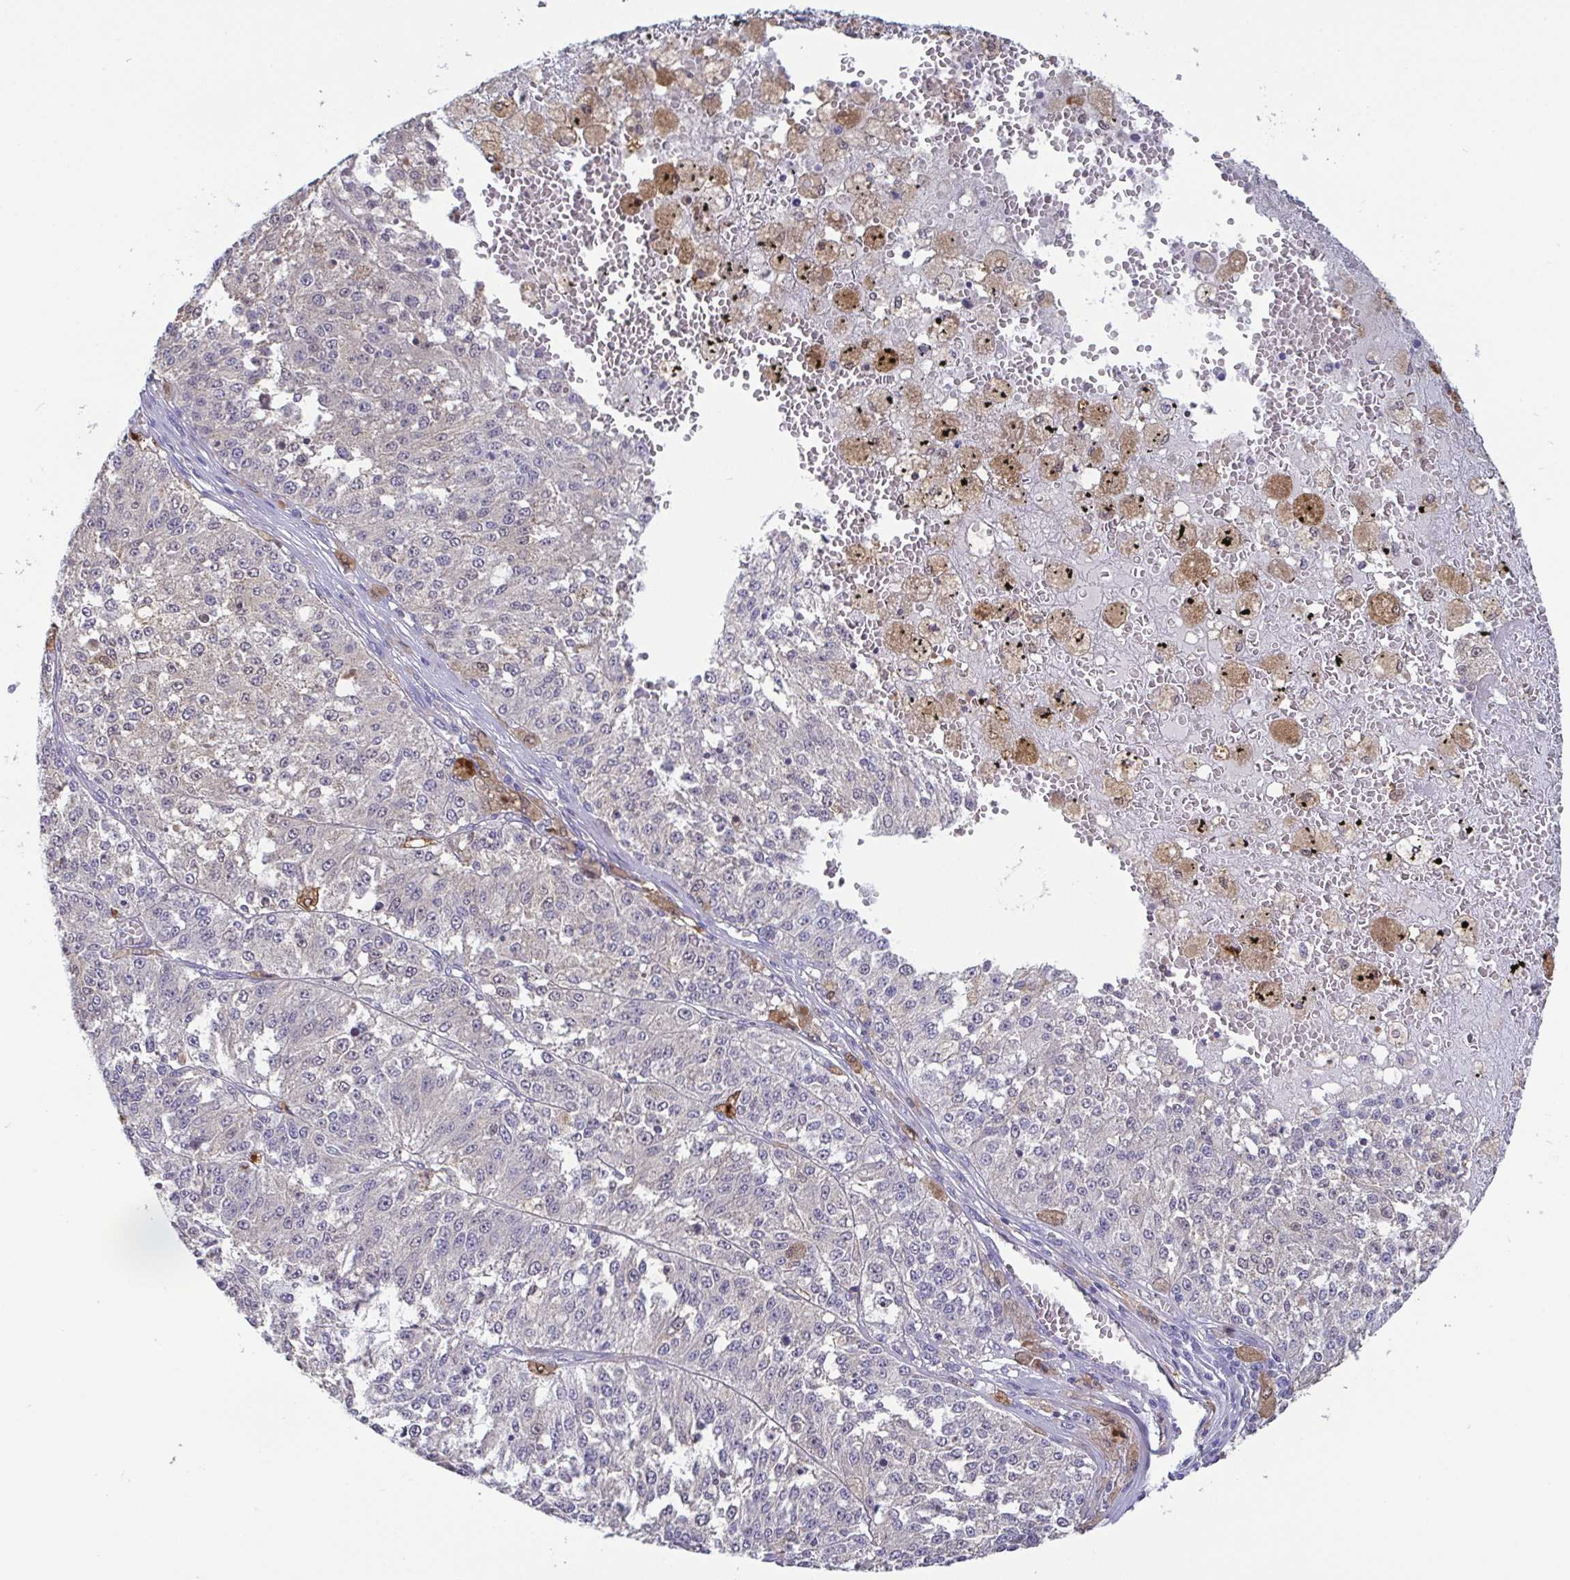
{"staining": {"intensity": "negative", "quantity": "none", "location": "none"}, "tissue": "melanoma", "cell_type": "Tumor cells", "image_type": "cancer", "snomed": [{"axis": "morphology", "description": "Malignant melanoma, Metastatic site"}, {"axis": "topography", "description": "Lymph node"}], "caption": "DAB (3,3'-diaminobenzidine) immunohistochemical staining of human melanoma reveals no significant expression in tumor cells.", "gene": "IDH1", "patient": {"sex": "female", "age": 64}}